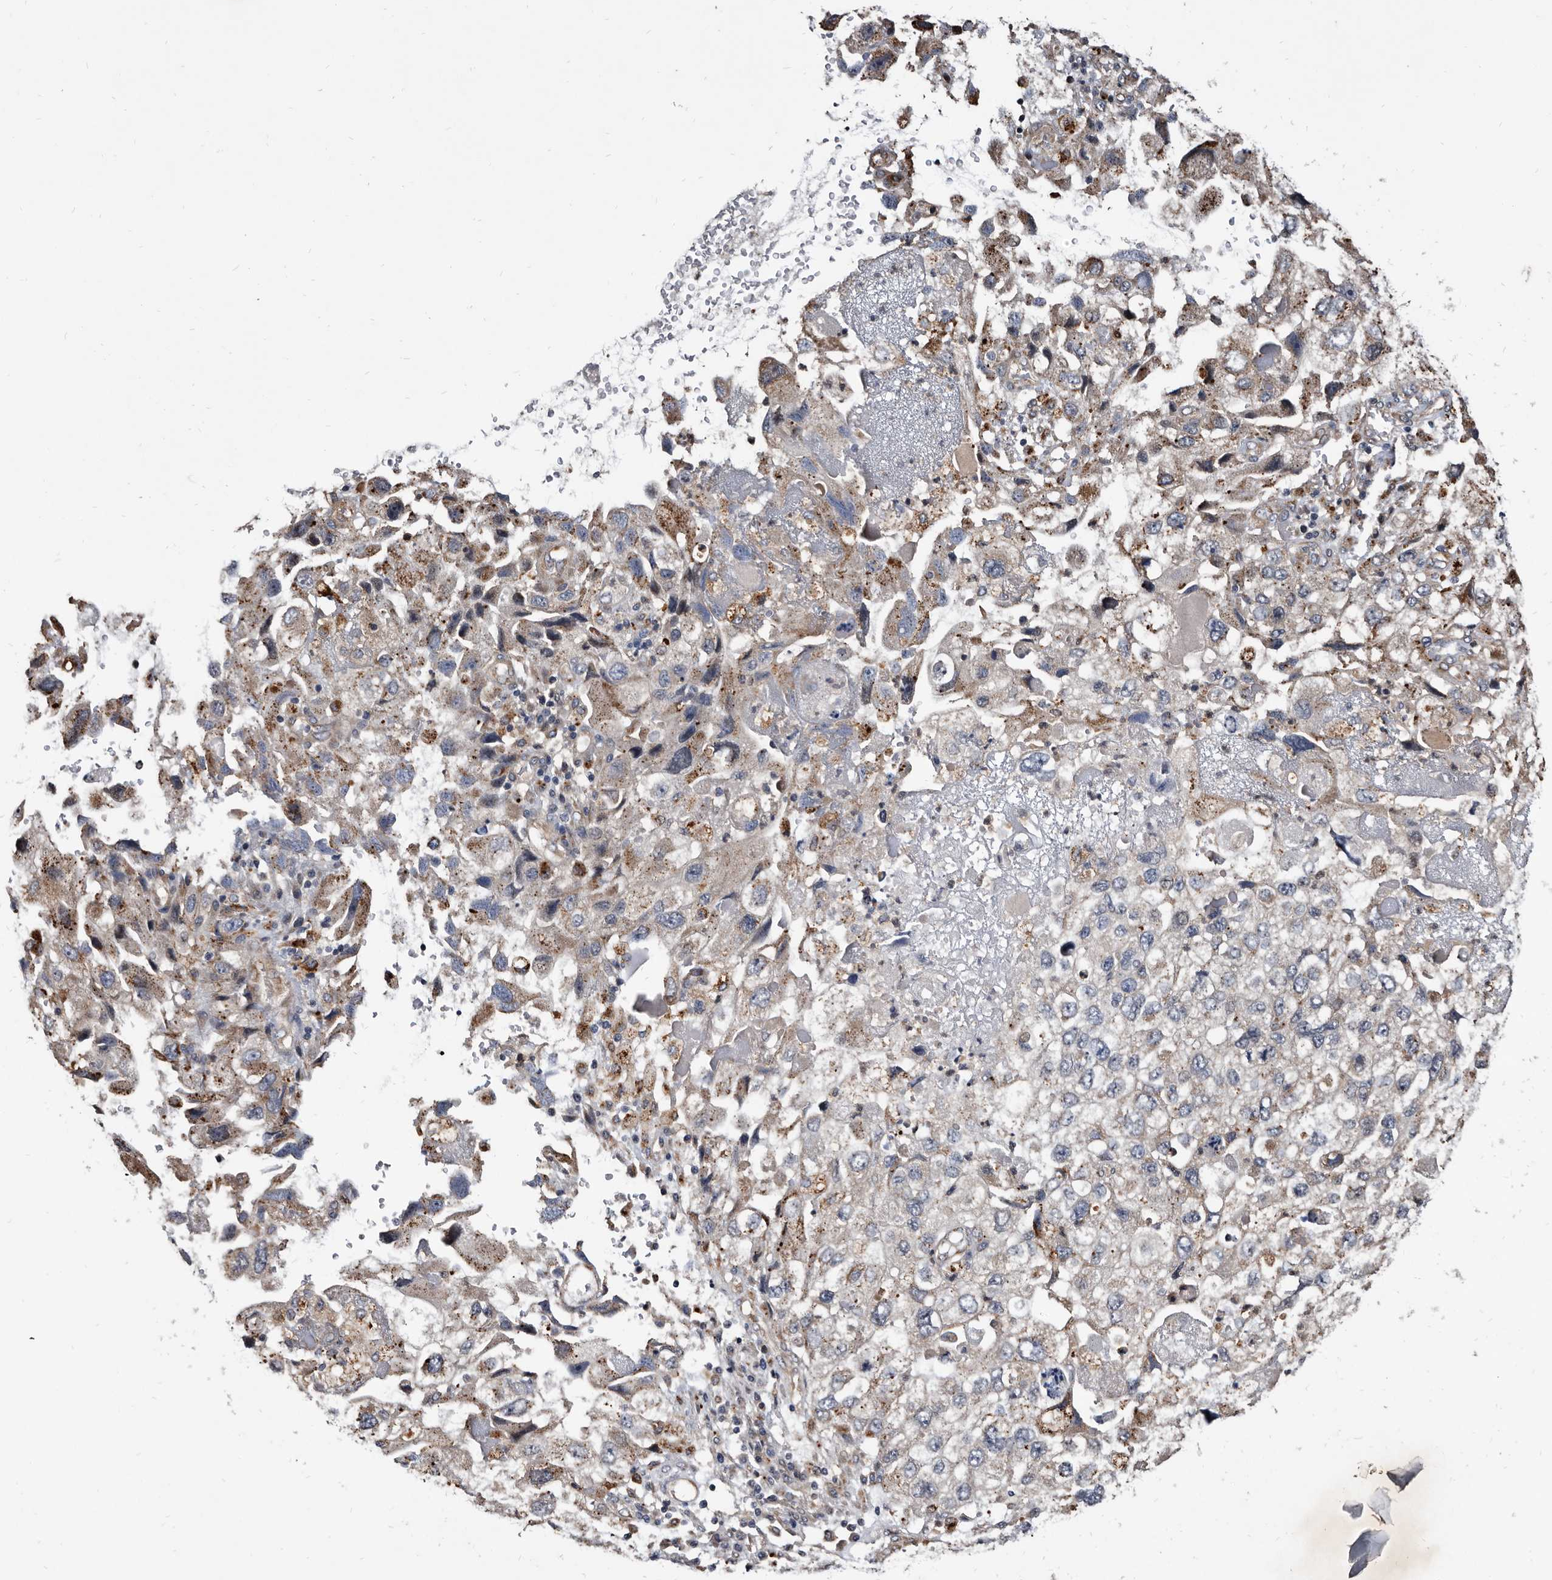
{"staining": {"intensity": "moderate", "quantity": "<25%", "location": "cytoplasmic/membranous"}, "tissue": "endometrial cancer", "cell_type": "Tumor cells", "image_type": "cancer", "snomed": [{"axis": "morphology", "description": "Adenocarcinoma, NOS"}, {"axis": "topography", "description": "Endometrium"}], "caption": "Protein expression analysis of endometrial cancer reveals moderate cytoplasmic/membranous staining in approximately <25% of tumor cells. Using DAB (3,3'-diaminobenzidine) (brown) and hematoxylin (blue) stains, captured at high magnification using brightfield microscopy.", "gene": "CTSA", "patient": {"sex": "female", "age": 49}}